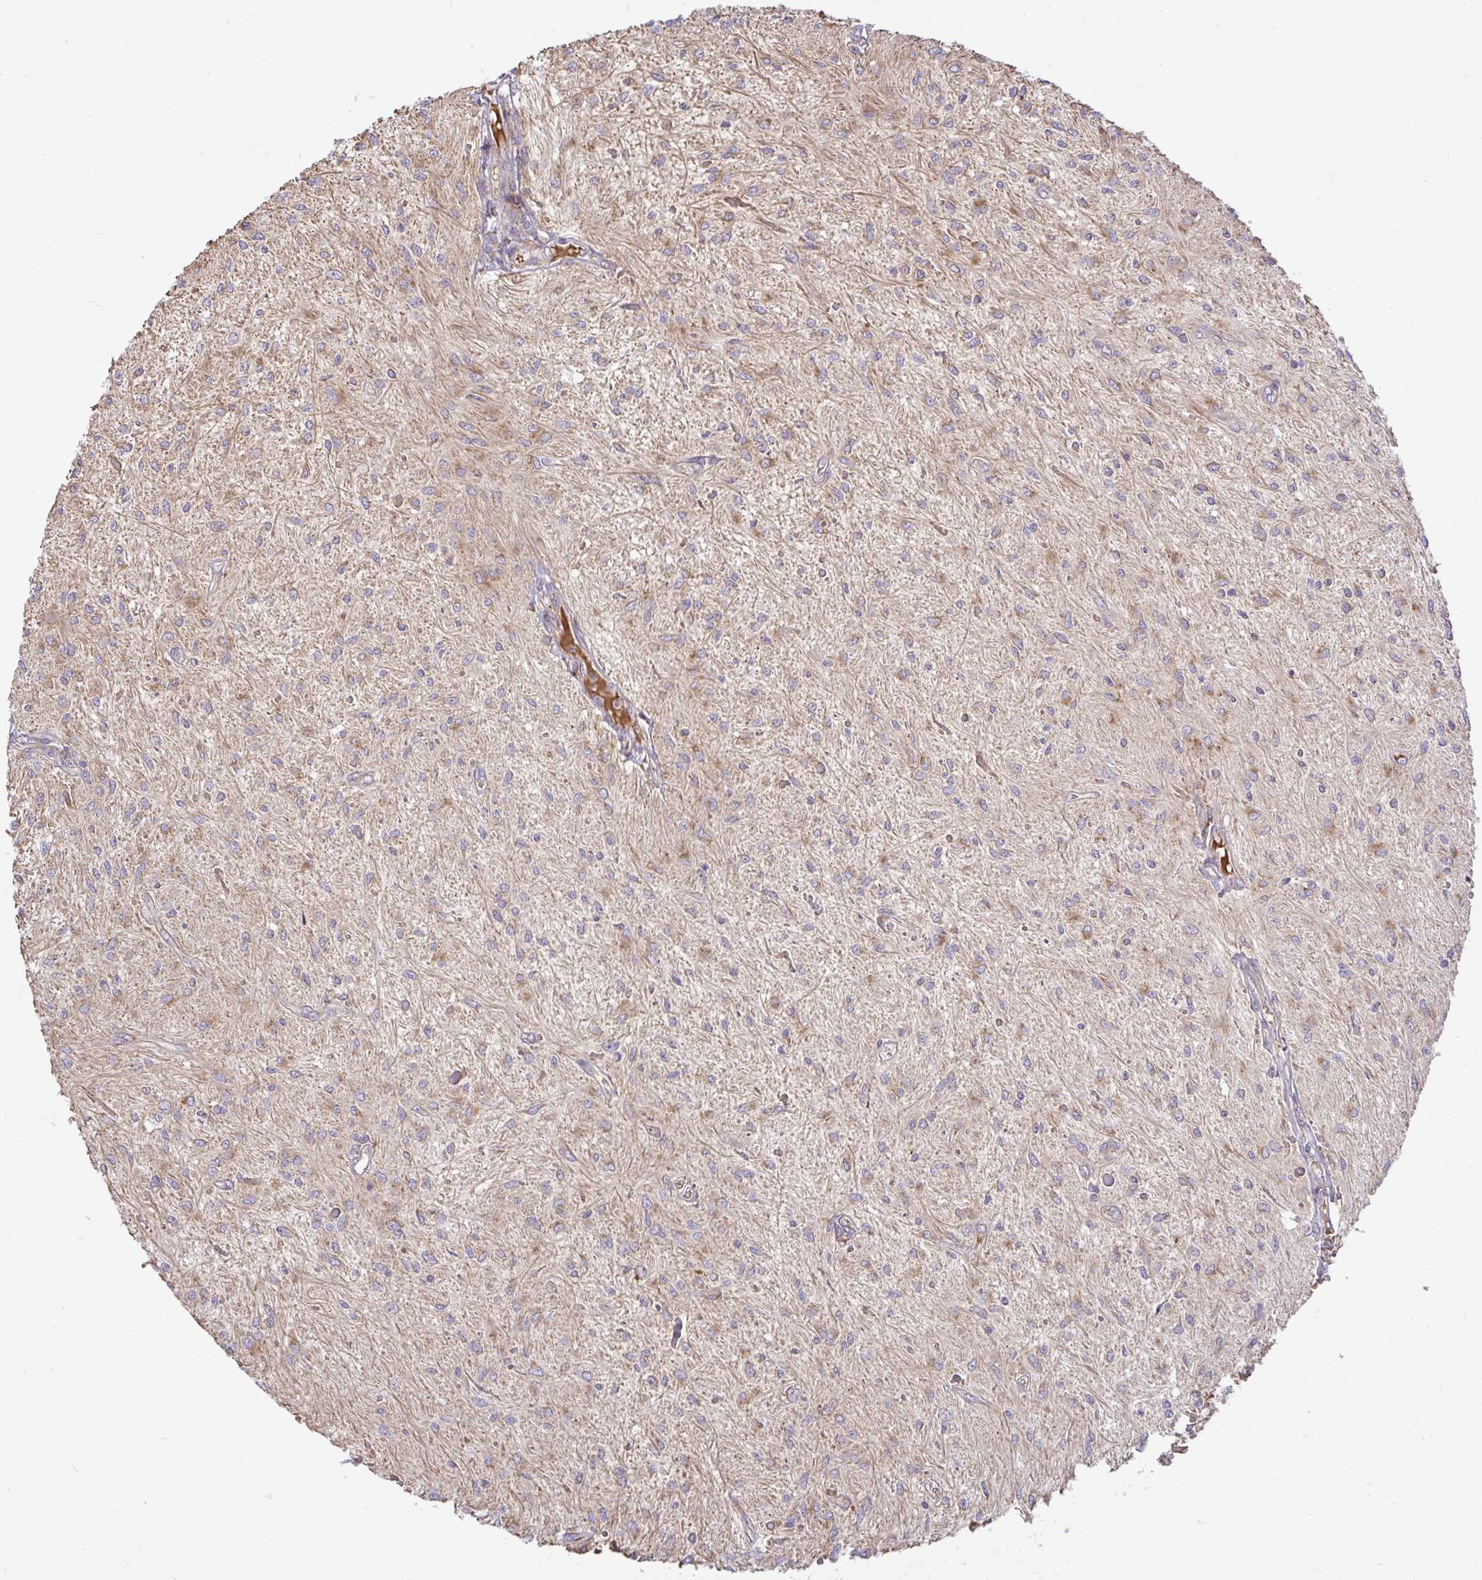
{"staining": {"intensity": "weak", "quantity": "<25%", "location": "cytoplasmic/membranous"}, "tissue": "glioma", "cell_type": "Tumor cells", "image_type": "cancer", "snomed": [{"axis": "morphology", "description": "Glioma, malignant, Low grade"}, {"axis": "topography", "description": "Cerebellum"}], "caption": "This is an immunohistochemistry (IHC) photomicrograph of malignant low-grade glioma. There is no expression in tumor cells.", "gene": "VTI1B", "patient": {"sex": "female", "age": 14}}